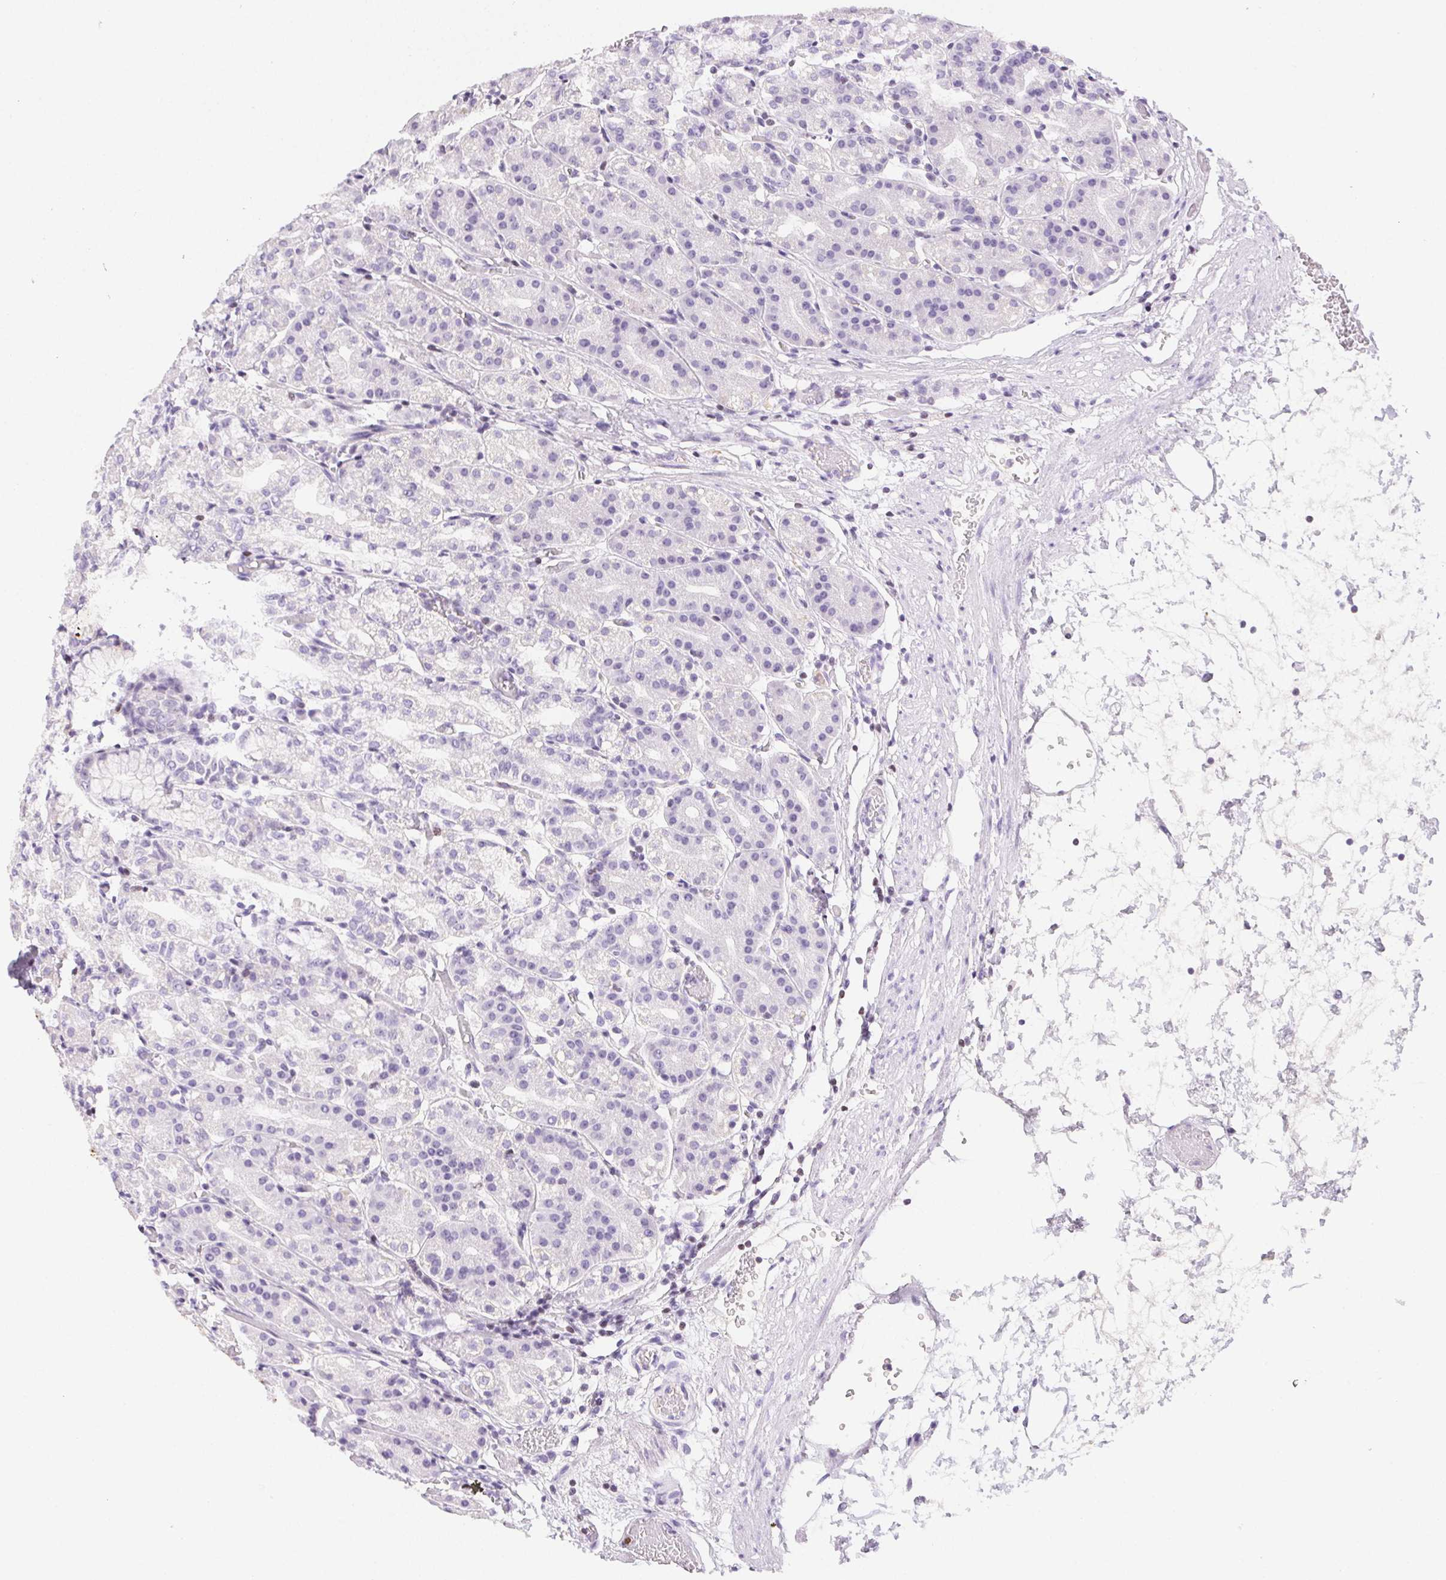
{"staining": {"intensity": "negative", "quantity": "none", "location": "none"}, "tissue": "stomach", "cell_type": "Glandular cells", "image_type": "normal", "snomed": [{"axis": "morphology", "description": "Normal tissue, NOS"}, {"axis": "topography", "description": "Stomach"}], "caption": "IHC of unremarkable human stomach demonstrates no expression in glandular cells.", "gene": "BEND2", "patient": {"sex": "female", "age": 57}}